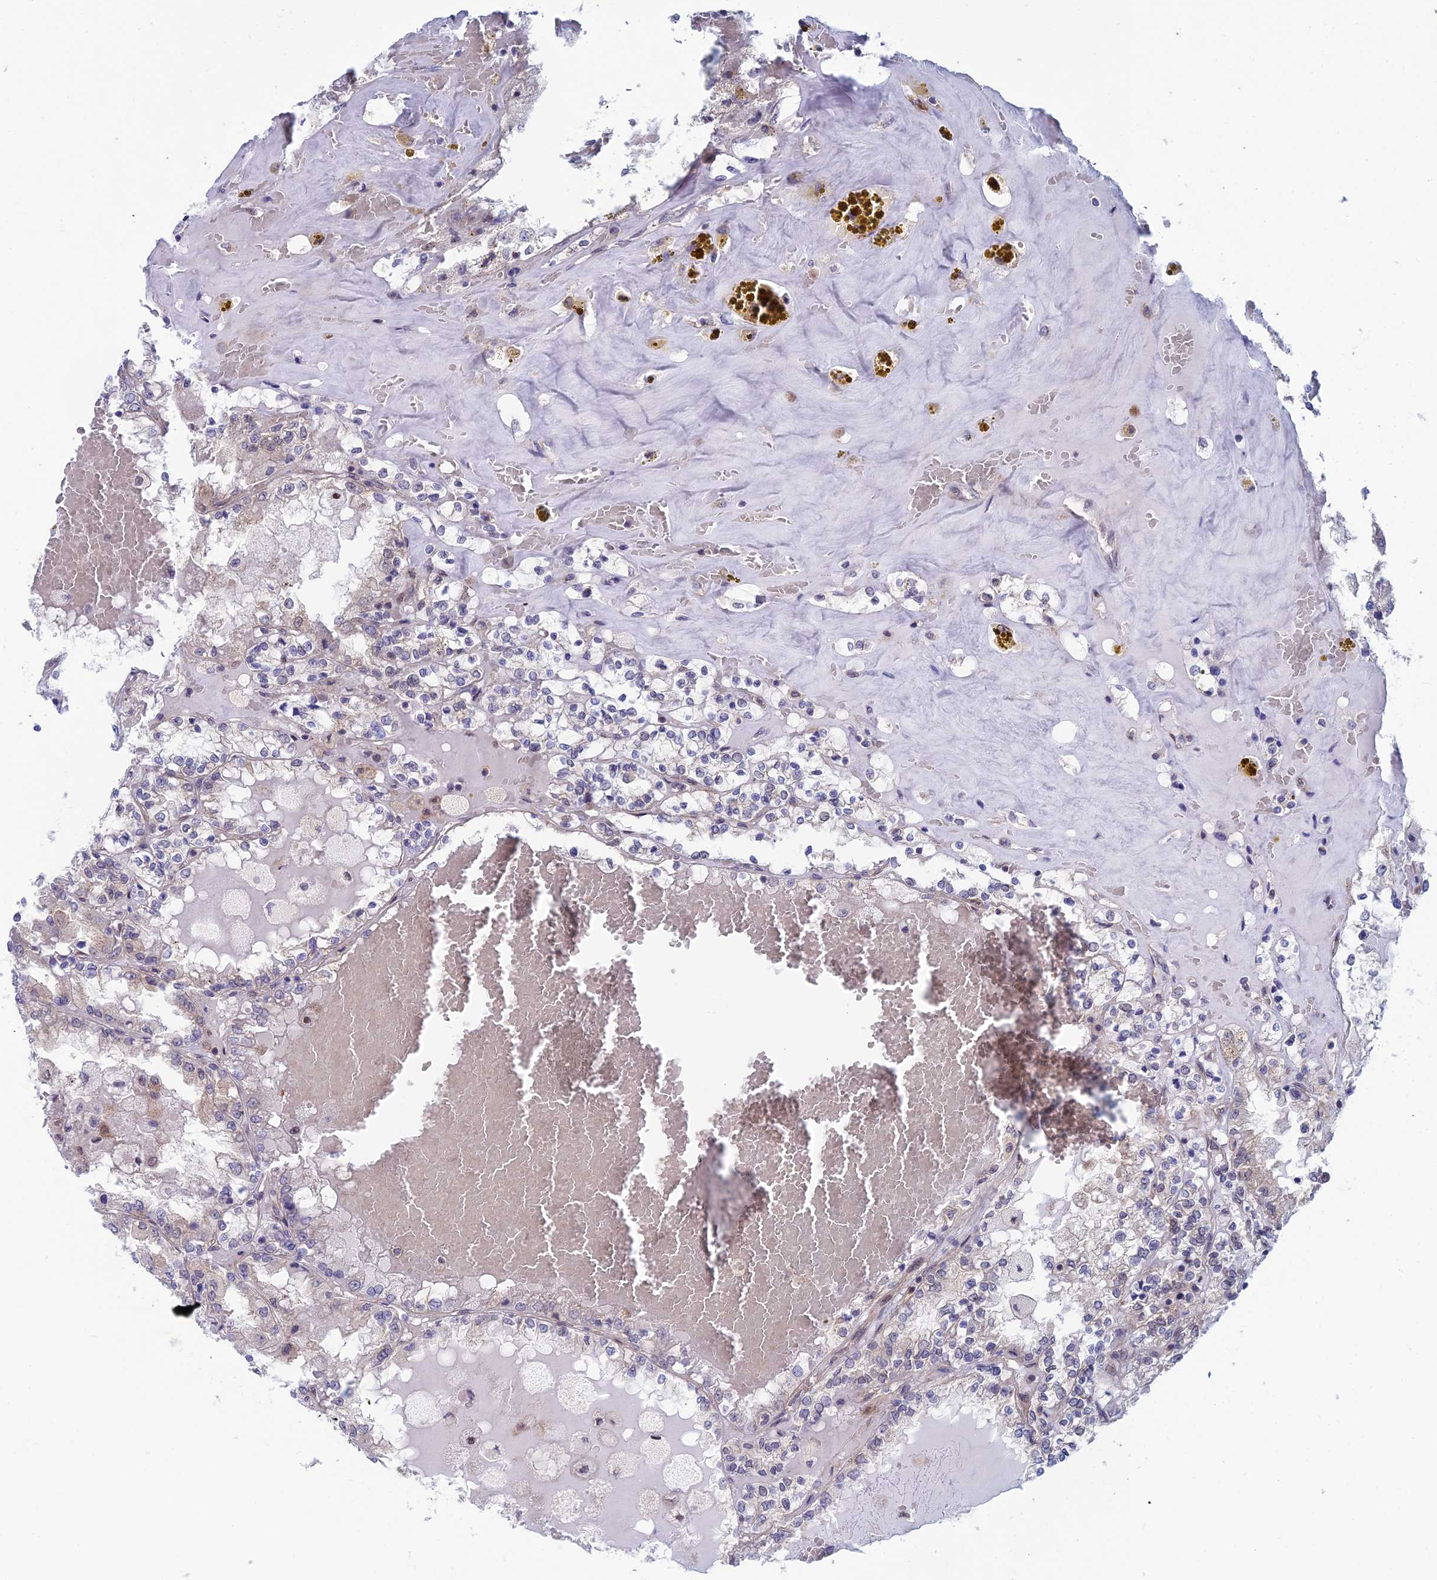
{"staining": {"intensity": "weak", "quantity": "<25%", "location": "cytoplasmic/membranous"}, "tissue": "renal cancer", "cell_type": "Tumor cells", "image_type": "cancer", "snomed": [{"axis": "morphology", "description": "Adenocarcinoma, NOS"}, {"axis": "topography", "description": "Kidney"}], "caption": "Tumor cells are negative for protein expression in human renal cancer.", "gene": "IGBP1", "patient": {"sex": "female", "age": 56}}